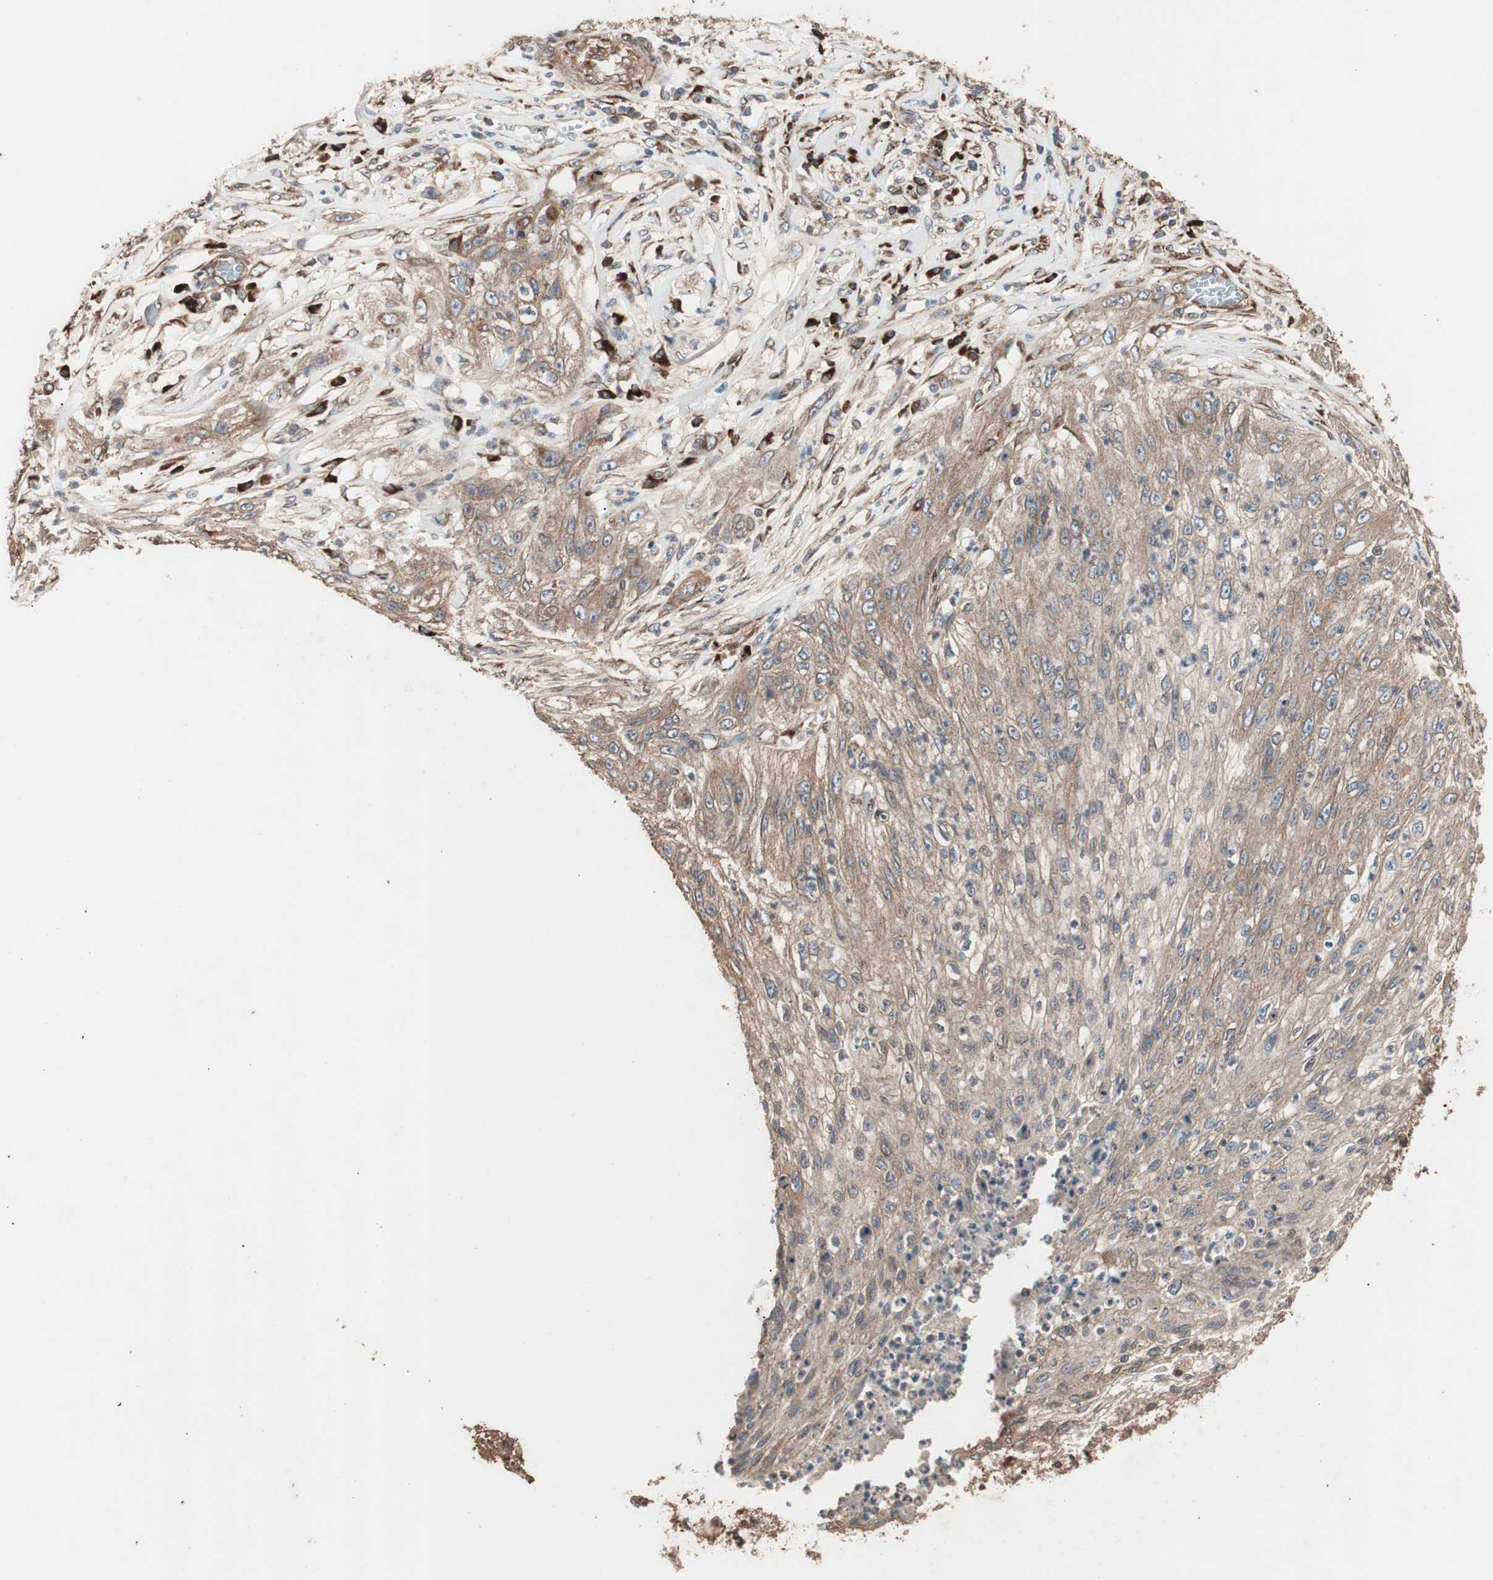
{"staining": {"intensity": "moderate", "quantity": ">75%", "location": "cytoplasmic/membranous"}, "tissue": "lung cancer", "cell_type": "Tumor cells", "image_type": "cancer", "snomed": [{"axis": "morphology", "description": "Inflammation, NOS"}, {"axis": "morphology", "description": "Squamous cell carcinoma, NOS"}, {"axis": "topography", "description": "Lymph node"}, {"axis": "topography", "description": "Soft tissue"}, {"axis": "topography", "description": "Lung"}], "caption": "High-magnification brightfield microscopy of lung cancer stained with DAB (brown) and counterstained with hematoxylin (blue). tumor cells exhibit moderate cytoplasmic/membranous positivity is seen in approximately>75% of cells.", "gene": "LZTS1", "patient": {"sex": "male", "age": 66}}